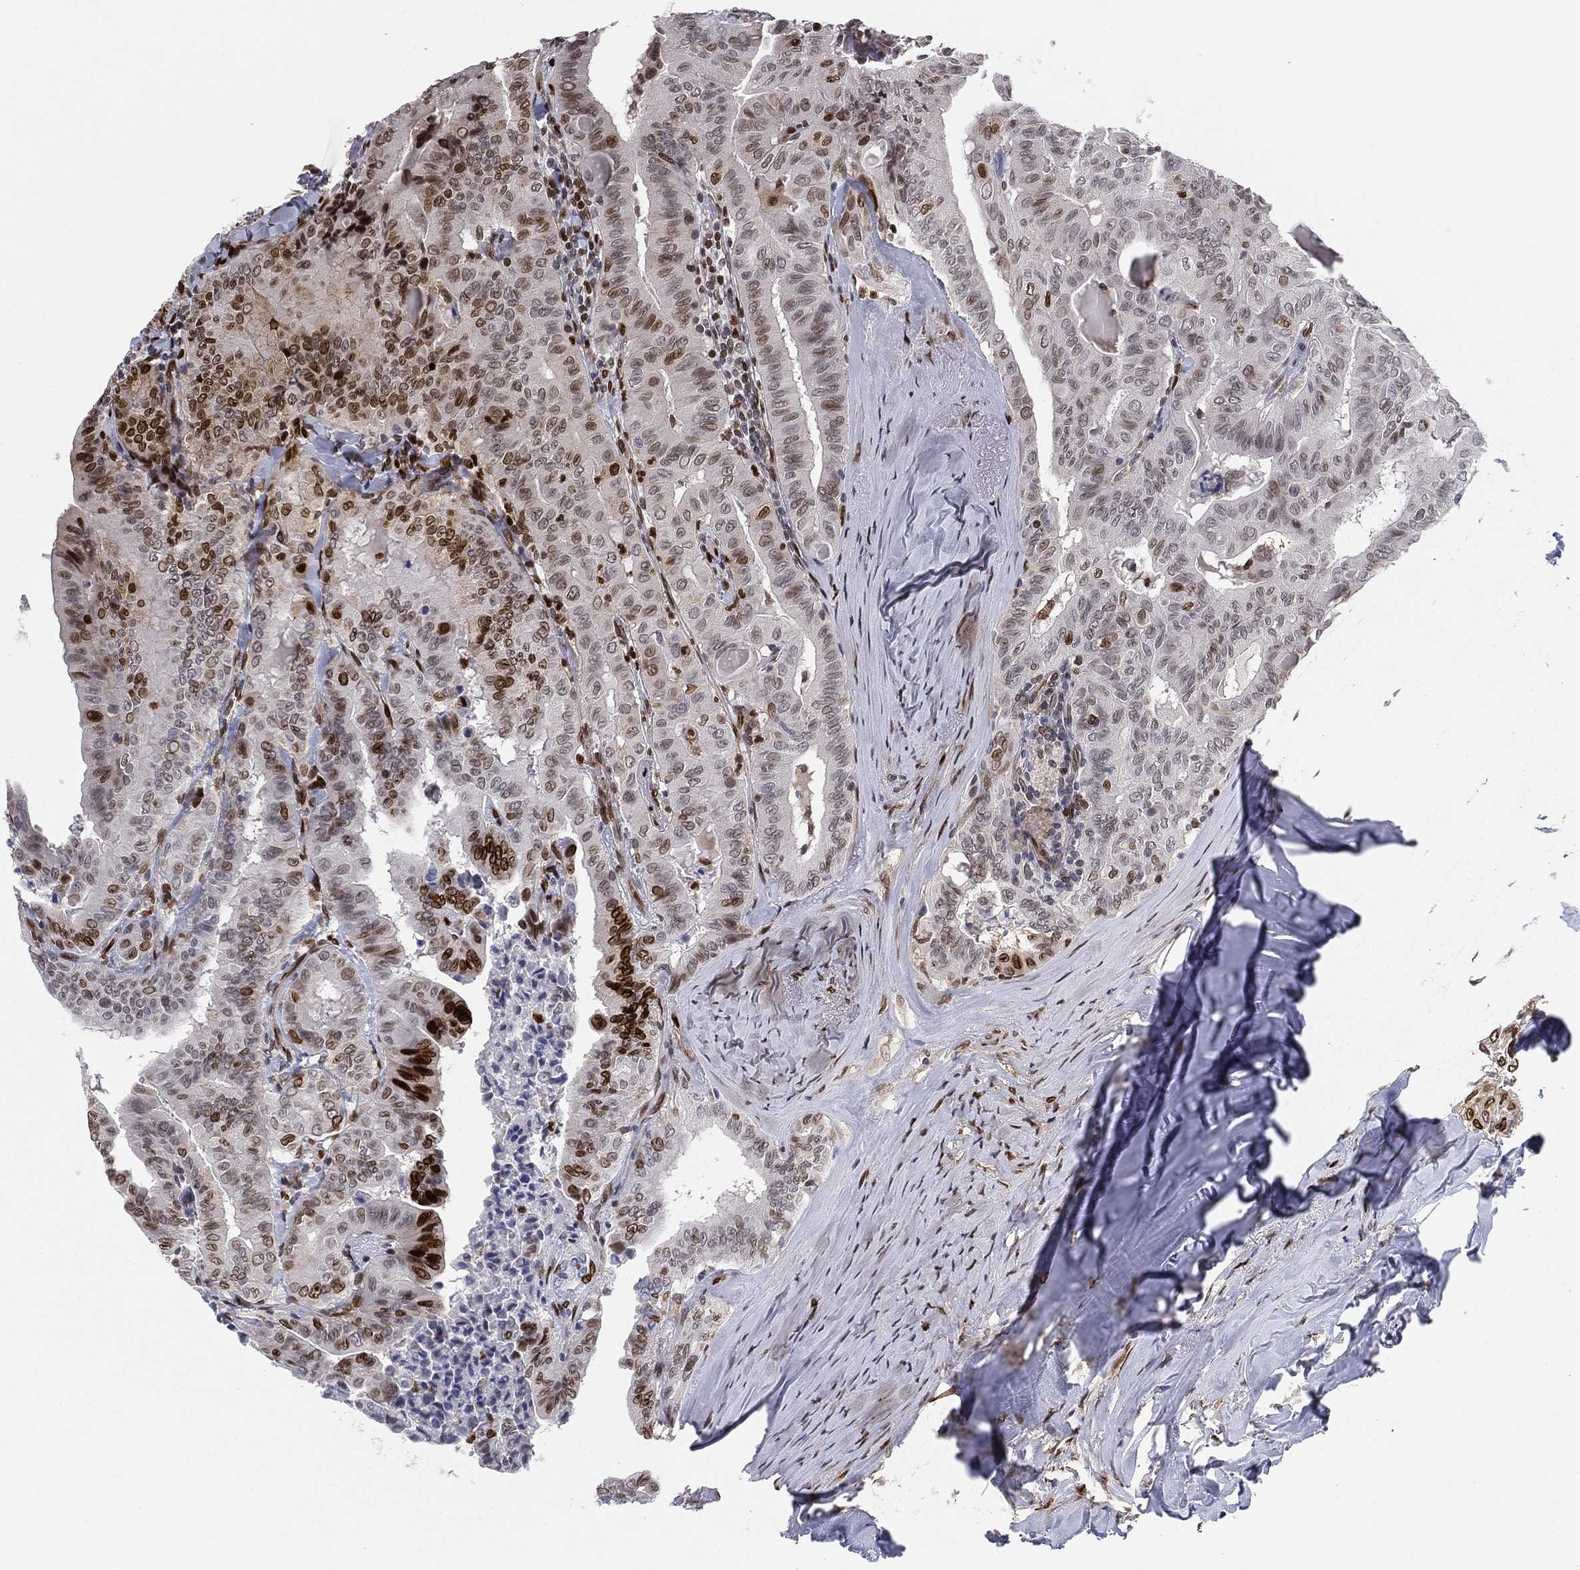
{"staining": {"intensity": "strong", "quantity": "<25%", "location": "nuclear"}, "tissue": "thyroid cancer", "cell_type": "Tumor cells", "image_type": "cancer", "snomed": [{"axis": "morphology", "description": "Papillary adenocarcinoma, NOS"}, {"axis": "topography", "description": "Thyroid gland"}], "caption": "Human papillary adenocarcinoma (thyroid) stained with a protein marker displays strong staining in tumor cells.", "gene": "LMNB1", "patient": {"sex": "female", "age": 68}}